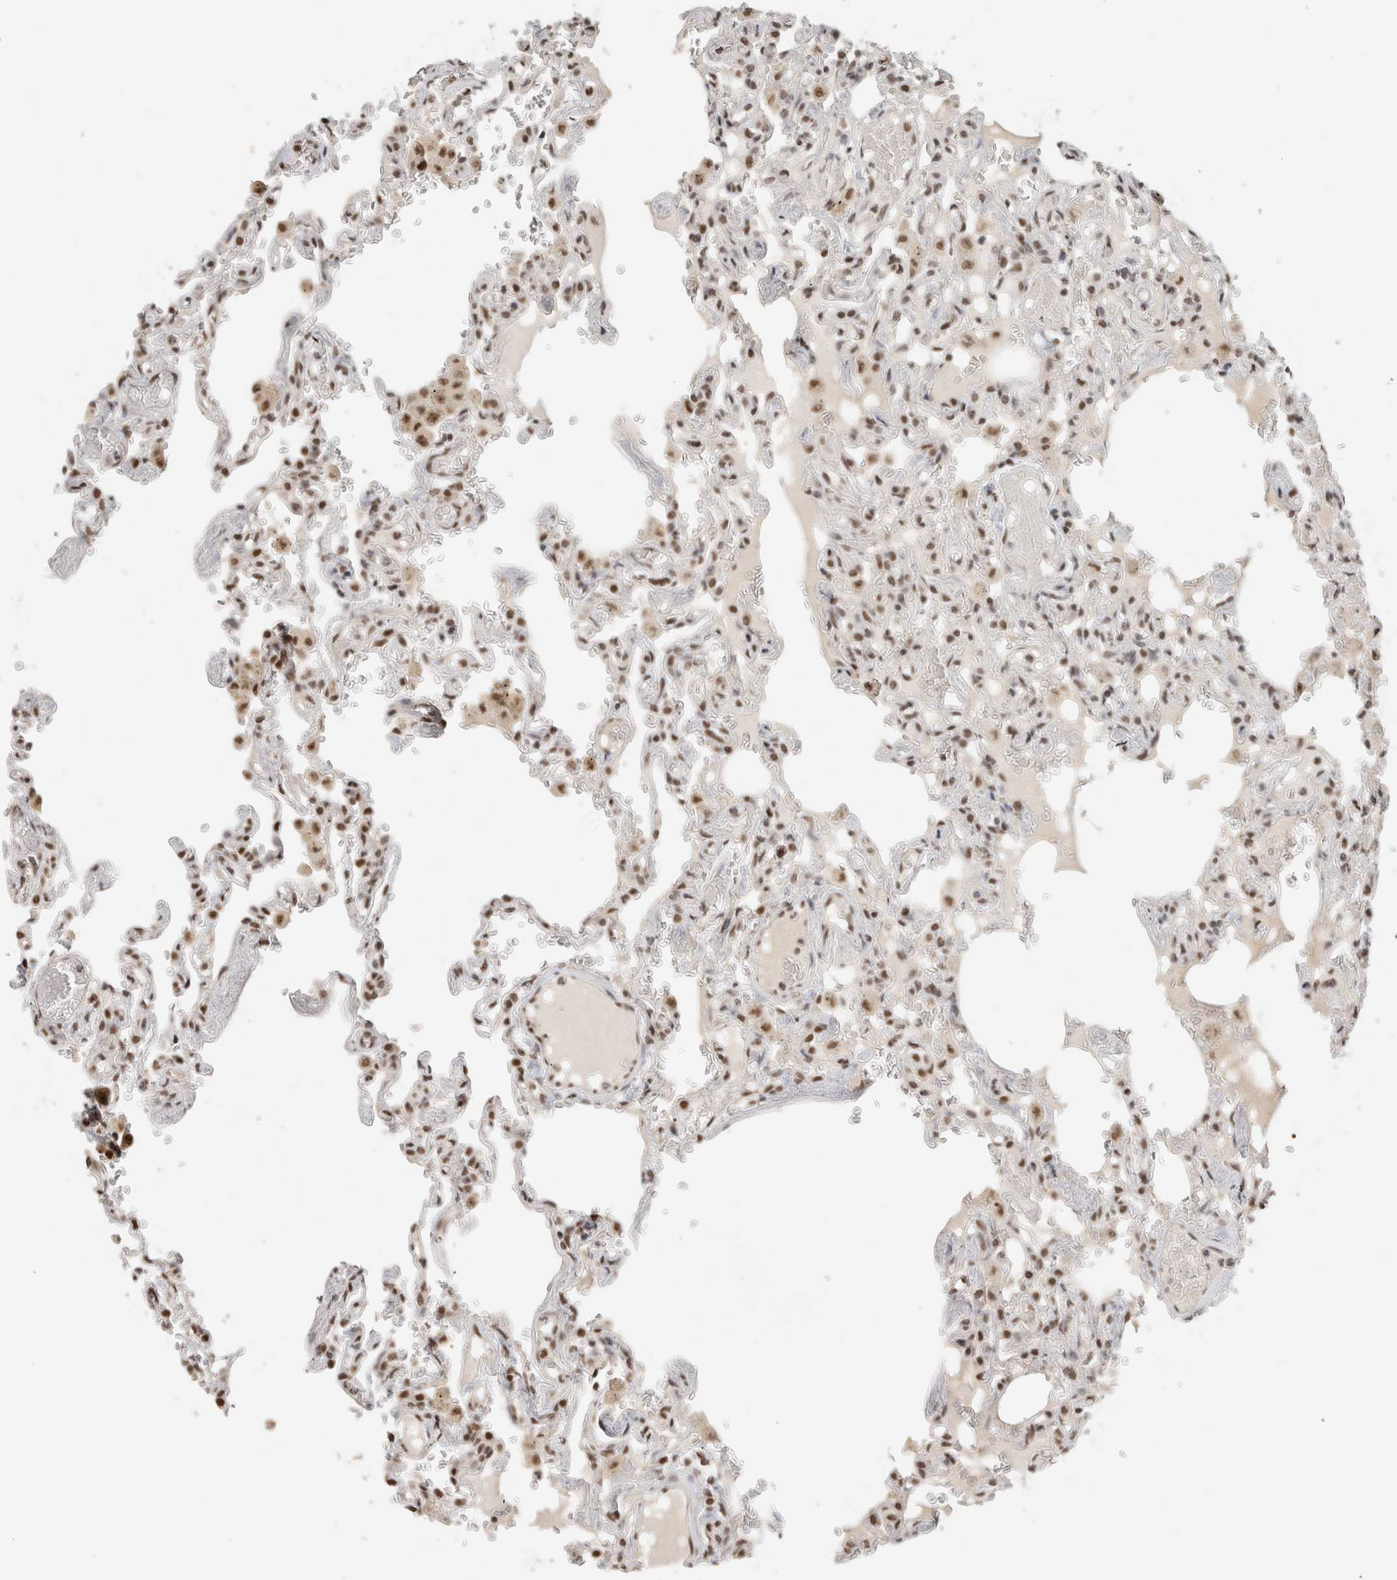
{"staining": {"intensity": "moderate", "quantity": ">75%", "location": "nuclear"}, "tissue": "lung", "cell_type": "Alveolar cells", "image_type": "normal", "snomed": [{"axis": "morphology", "description": "Normal tissue, NOS"}, {"axis": "topography", "description": "Lung"}], "caption": "Immunohistochemistry micrograph of normal lung: human lung stained using immunohistochemistry reveals medium levels of moderate protein expression localized specifically in the nuclear of alveolar cells, appearing as a nuclear brown color.", "gene": "EBNA1BP2", "patient": {"sex": "male", "age": 21}}